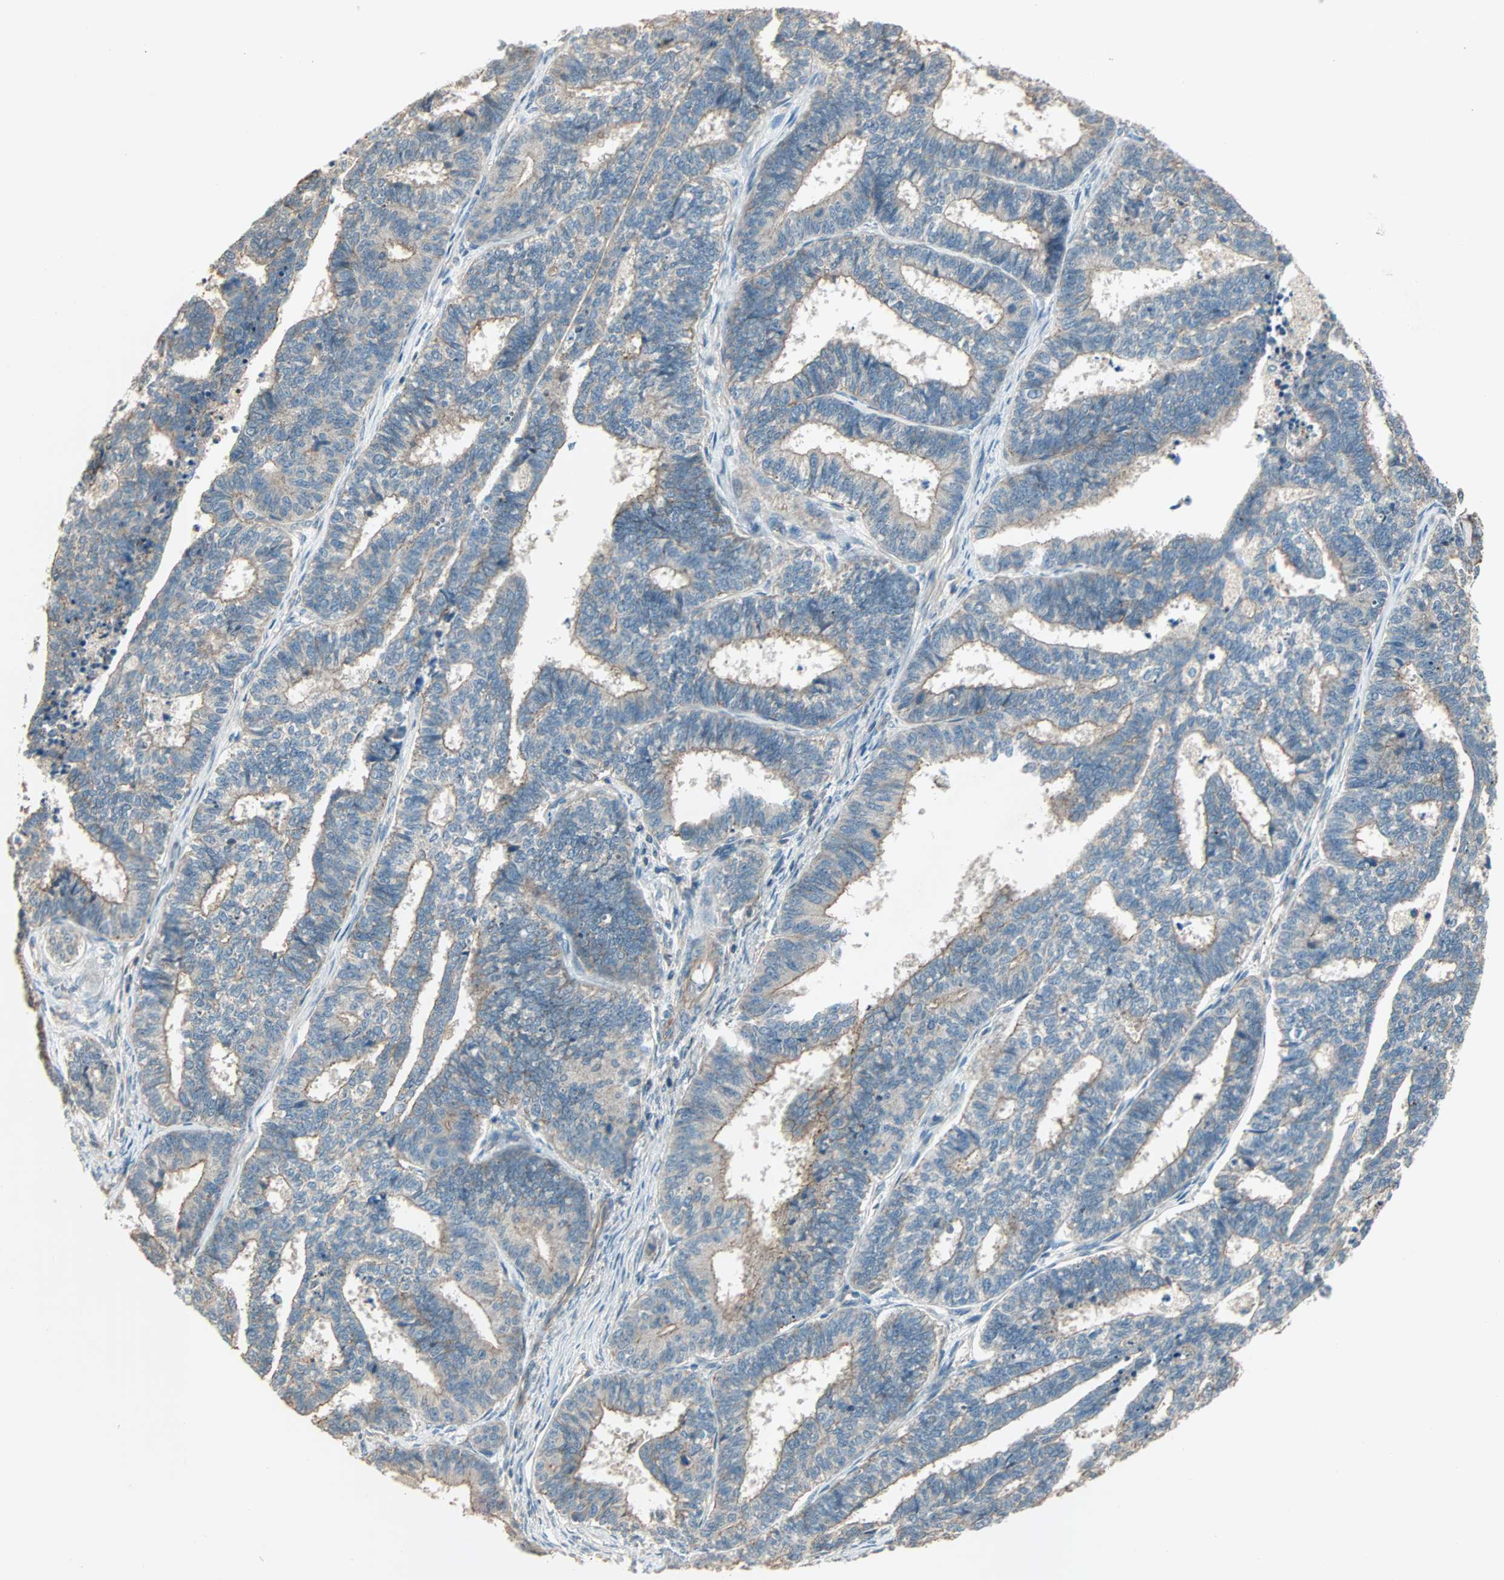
{"staining": {"intensity": "weak", "quantity": "25%-75%", "location": "cytoplasmic/membranous"}, "tissue": "endometrial cancer", "cell_type": "Tumor cells", "image_type": "cancer", "snomed": [{"axis": "morphology", "description": "Adenocarcinoma, NOS"}, {"axis": "topography", "description": "Endometrium"}], "caption": "A brown stain shows weak cytoplasmic/membranous expression of a protein in human endometrial adenocarcinoma tumor cells.", "gene": "MAP3K21", "patient": {"sex": "female", "age": 70}}